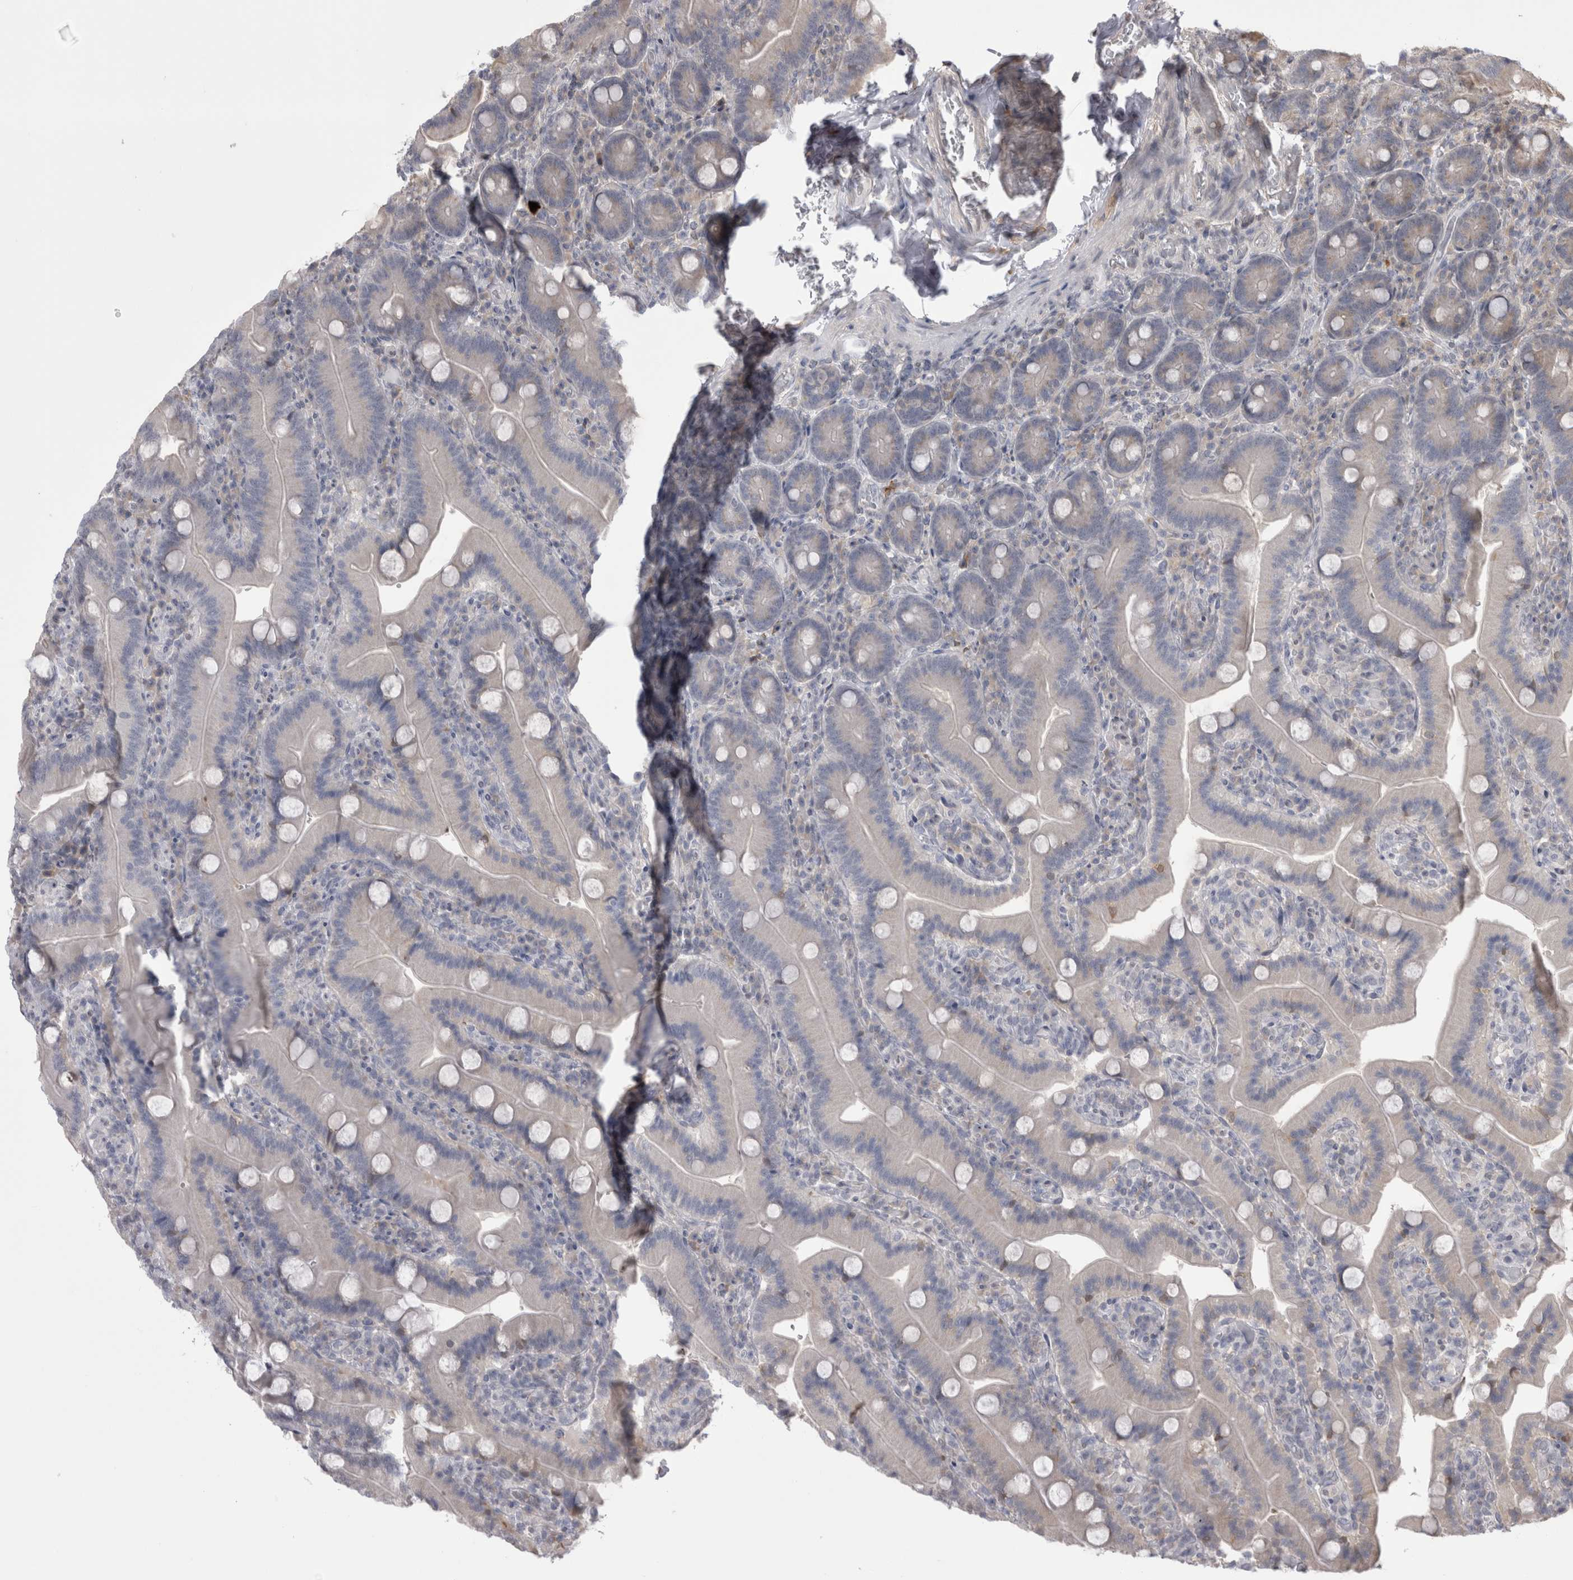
{"staining": {"intensity": "weak", "quantity": "<25%", "location": "cytoplasmic/membranous"}, "tissue": "duodenum", "cell_type": "Glandular cells", "image_type": "normal", "snomed": [{"axis": "morphology", "description": "Normal tissue, NOS"}, {"axis": "topography", "description": "Duodenum"}], "caption": "An immunohistochemistry (IHC) histopathology image of benign duodenum is shown. There is no staining in glandular cells of duodenum. (Stains: DAB immunohistochemistry (IHC) with hematoxylin counter stain, Microscopy: brightfield microscopy at high magnification).", "gene": "CHIC1", "patient": {"sex": "female", "age": 62}}